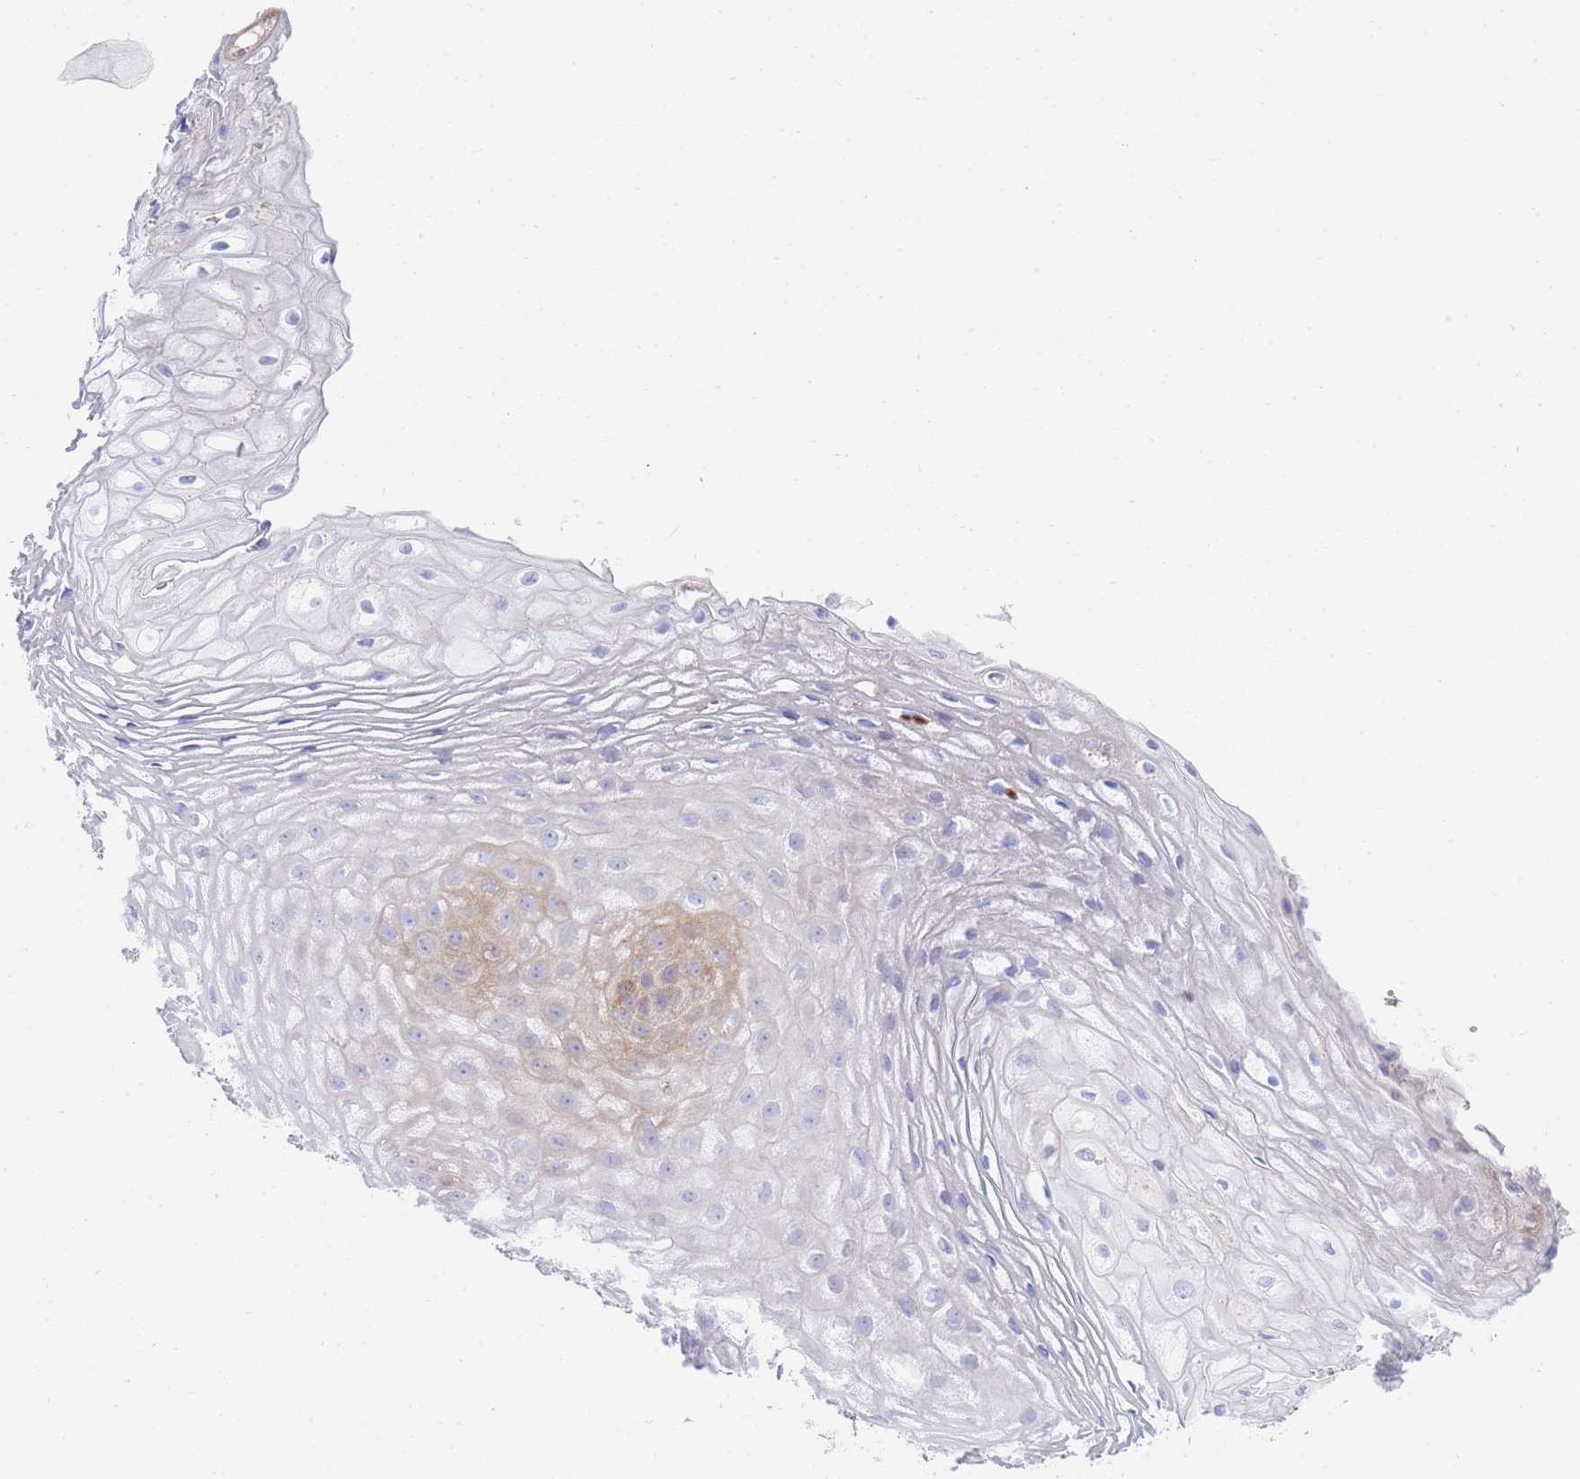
{"staining": {"intensity": "weak", "quantity": "<25%", "location": "cytoplasmic/membranous"}, "tissue": "vagina", "cell_type": "Squamous epithelial cells", "image_type": "normal", "snomed": [{"axis": "morphology", "description": "Normal tissue, NOS"}, {"axis": "topography", "description": "Vagina"}], "caption": "Protein analysis of benign vagina displays no significant positivity in squamous epithelial cells.", "gene": "FBN3", "patient": {"sex": "female", "age": 60}}